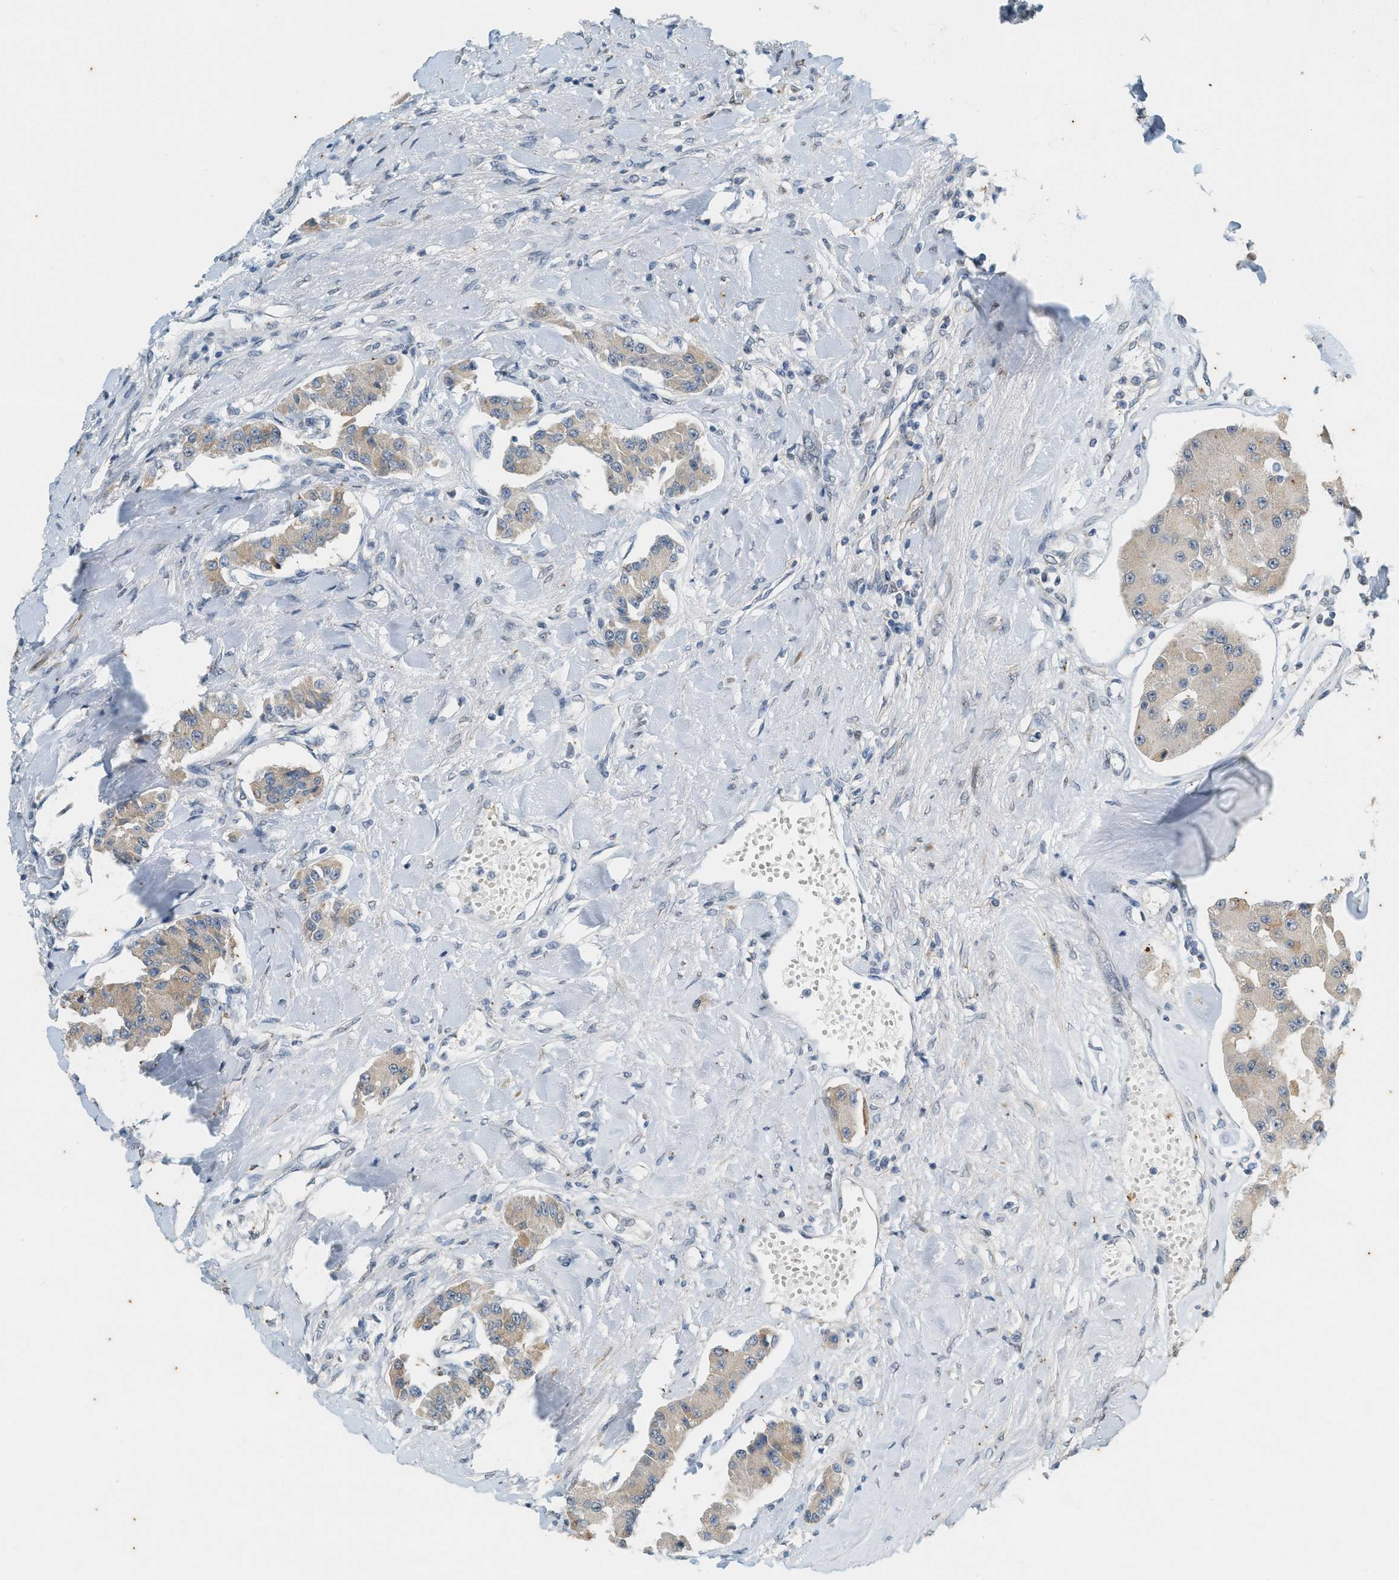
{"staining": {"intensity": "weak", "quantity": ">75%", "location": "cytoplasmic/membranous"}, "tissue": "carcinoid", "cell_type": "Tumor cells", "image_type": "cancer", "snomed": [{"axis": "morphology", "description": "Carcinoid, malignant, NOS"}, {"axis": "topography", "description": "Pancreas"}], "caption": "Tumor cells exhibit low levels of weak cytoplasmic/membranous expression in approximately >75% of cells in human malignant carcinoid. Nuclei are stained in blue.", "gene": "CHPF2", "patient": {"sex": "male", "age": 41}}